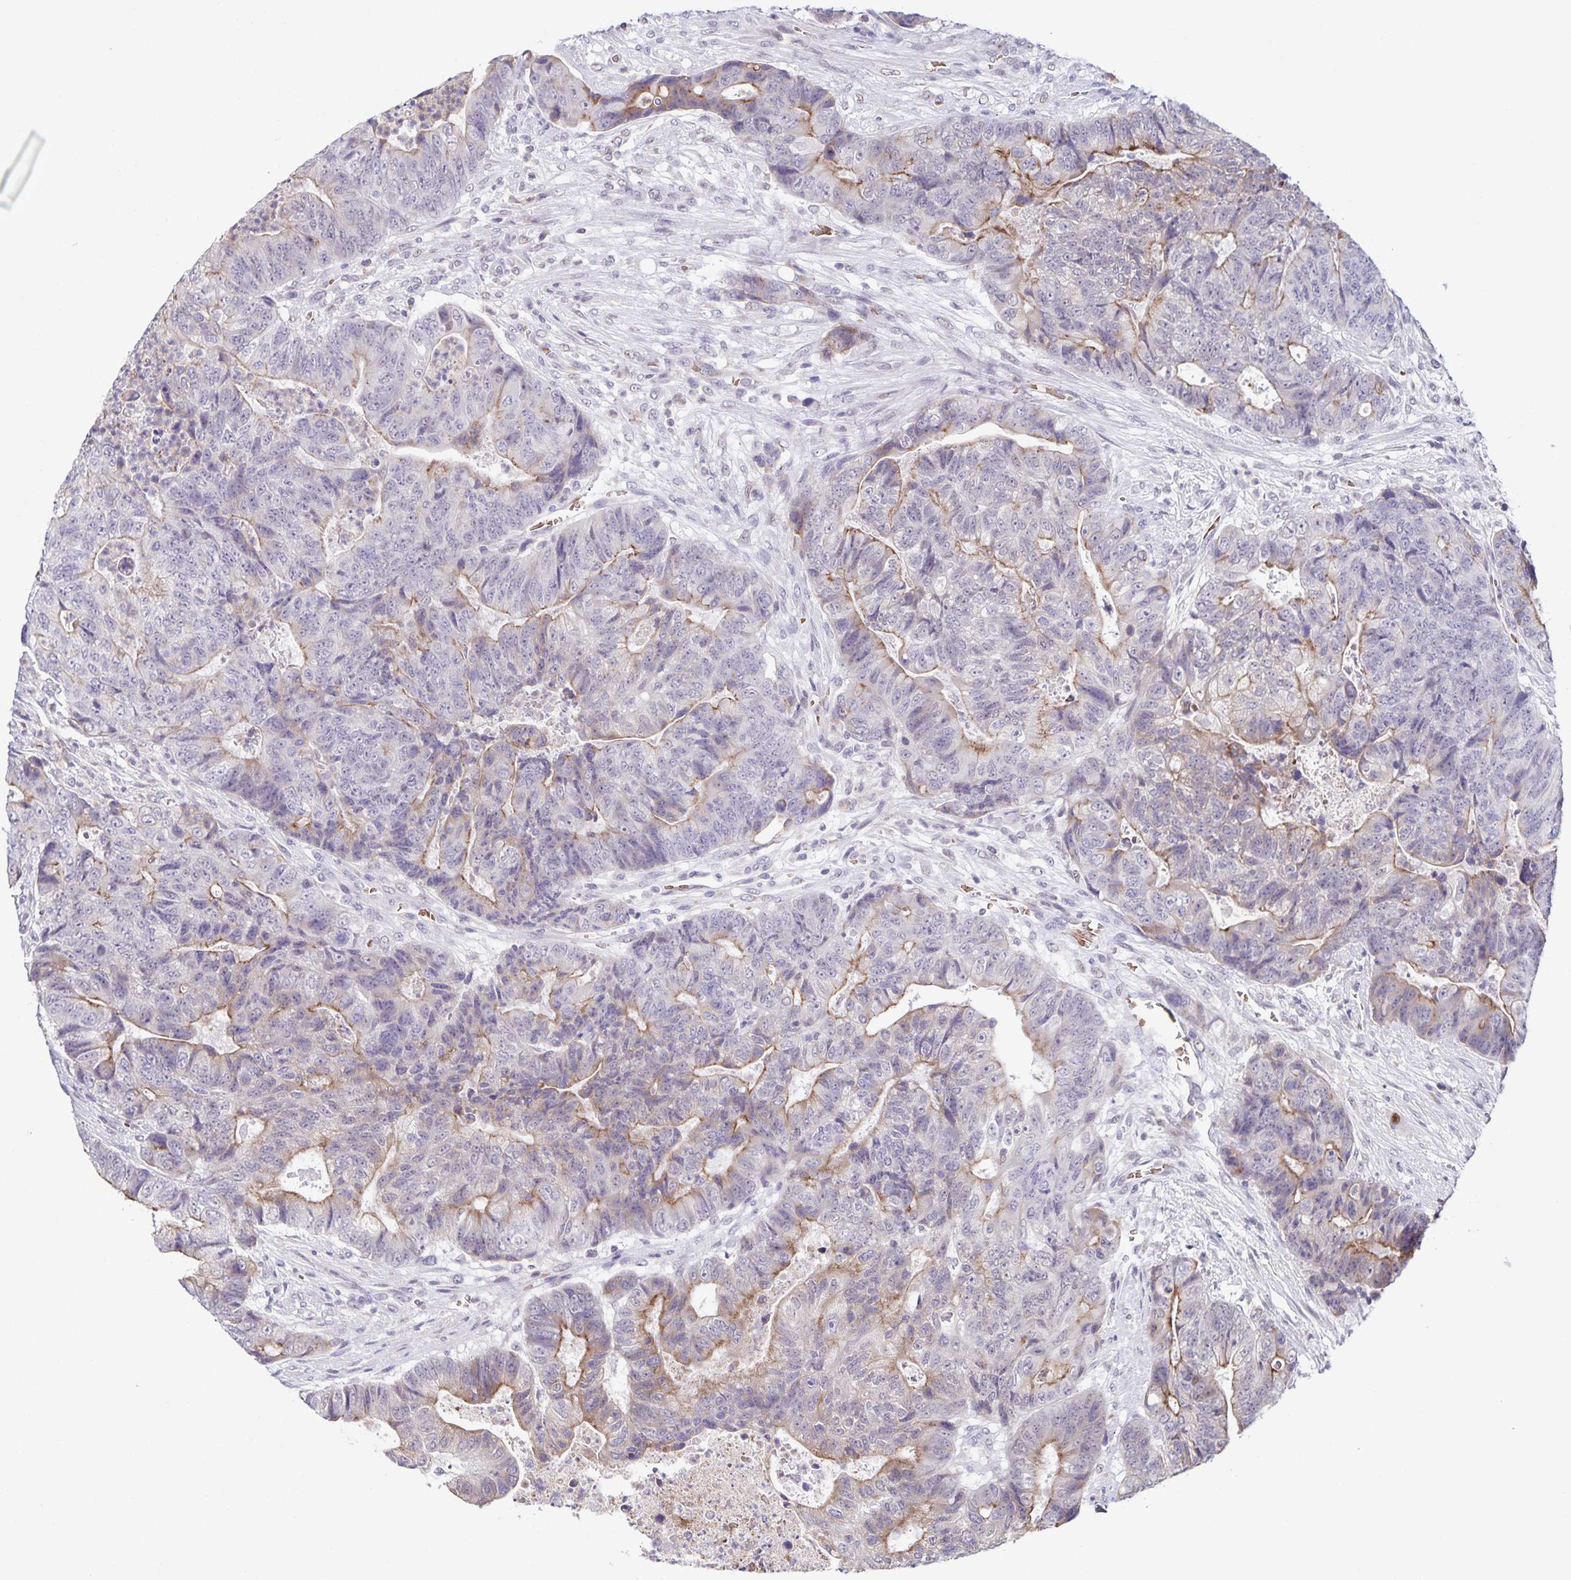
{"staining": {"intensity": "weak", "quantity": "25%-75%", "location": "cytoplasmic/membranous"}, "tissue": "colorectal cancer", "cell_type": "Tumor cells", "image_type": "cancer", "snomed": [{"axis": "morphology", "description": "Normal tissue, NOS"}, {"axis": "morphology", "description": "Adenocarcinoma, NOS"}, {"axis": "topography", "description": "Colon"}], "caption": "Immunohistochemical staining of human adenocarcinoma (colorectal) exhibits weak cytoplasmic/membranous protein positivity in about 25%-75% of tumor cells.", "gene": "STPG4", "patient": {"sex": "female", "age": 48}}